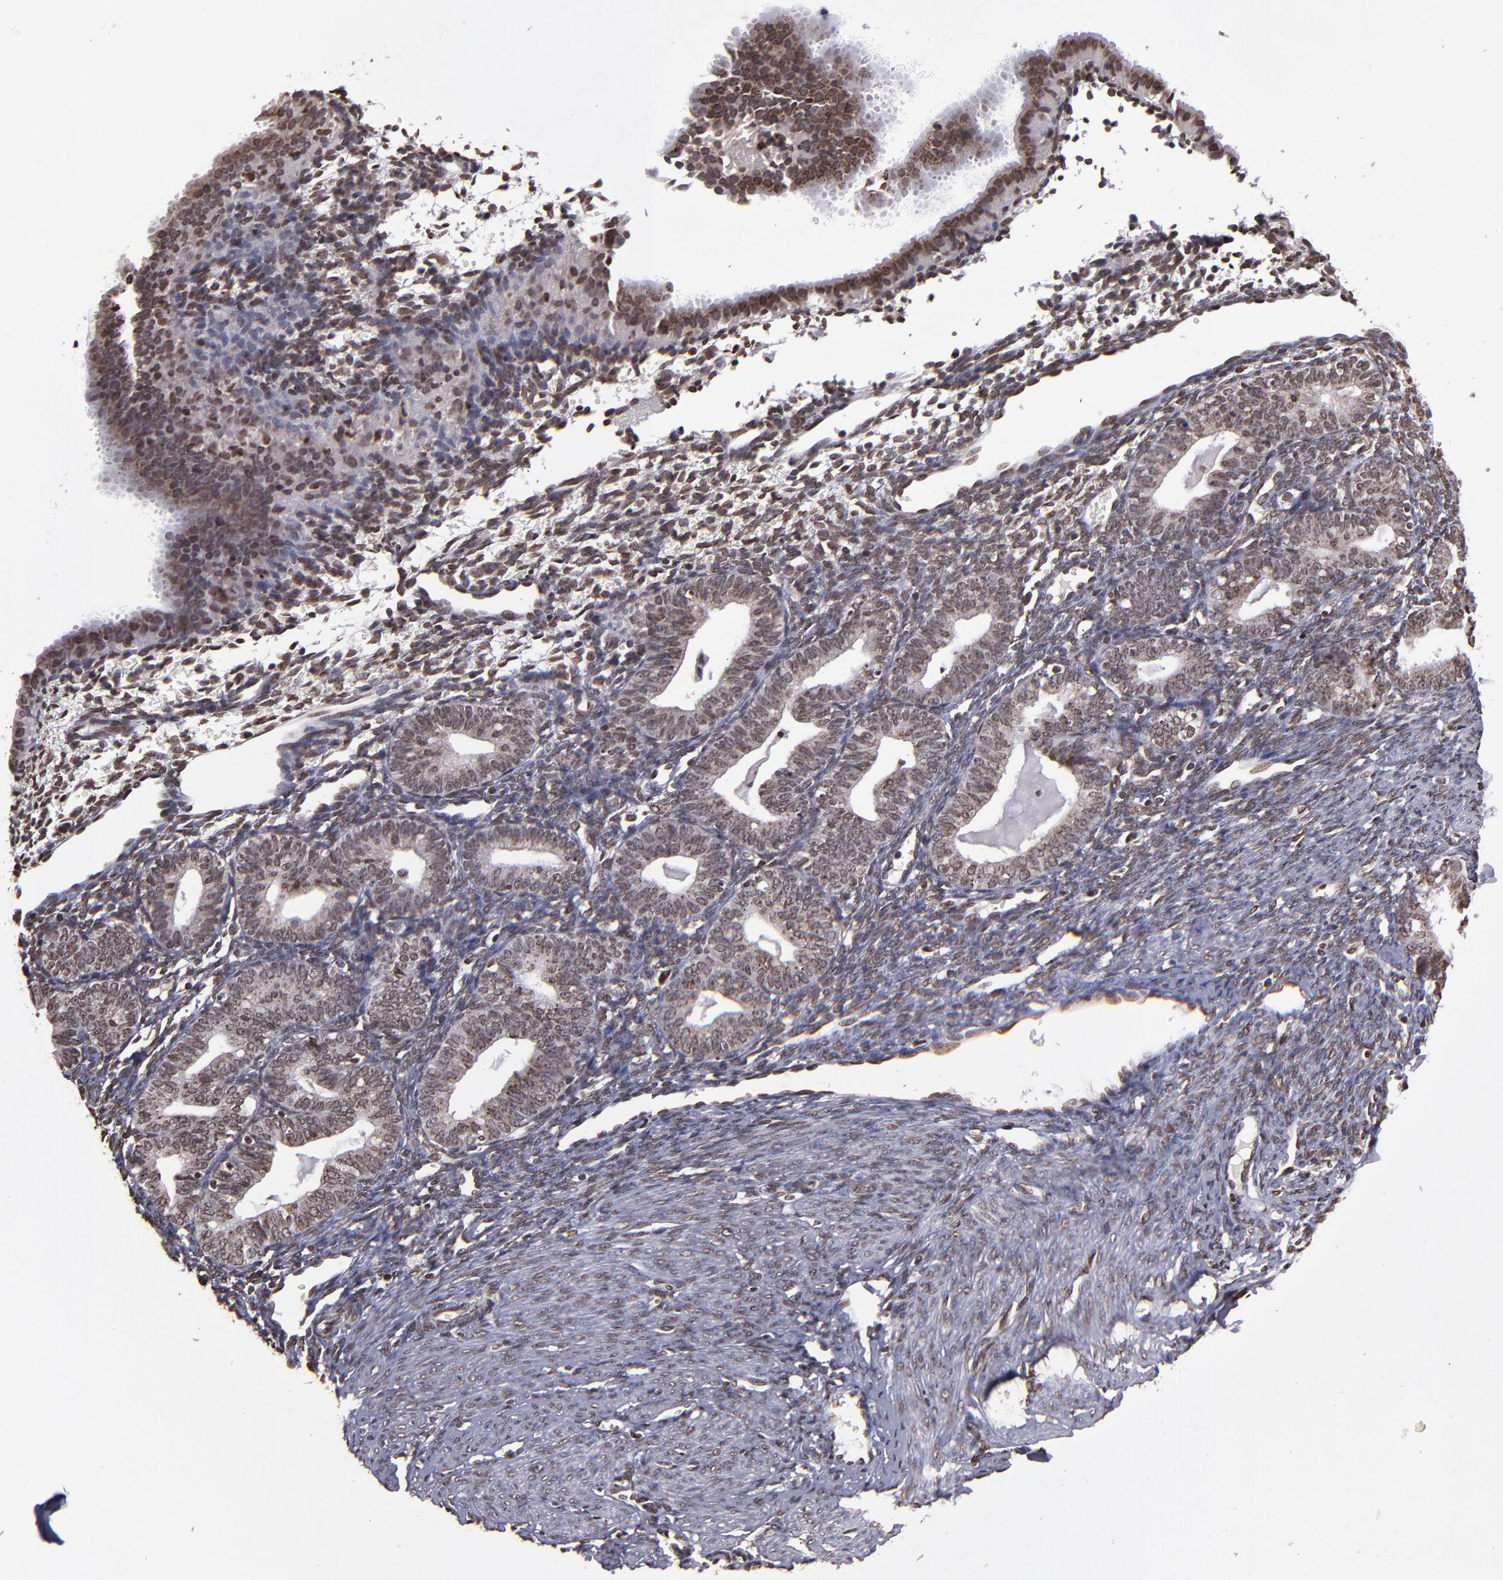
{"staining": {"intensity": "moderate", "quantity": "25%-75%", "location": "nuclear"}, "tissue": "endometrium", "cell_type": "Cells in endometrial stroma", "image_type": "normal", "snomed": [{"axis": "morphology", "description": "Normal tissue, NOS"}, {"axis": "topography", "description": "Endometrium"}], "caption": "A high-resolution image shows immunohistochemistry staining of unremarkable endometrium, which exhibits moderate nuclear expression in approximately 25%-75% of cells in endometrial stroma.", "gene": "CSDC2", "patient": {"sex": "female", "age": 61}}